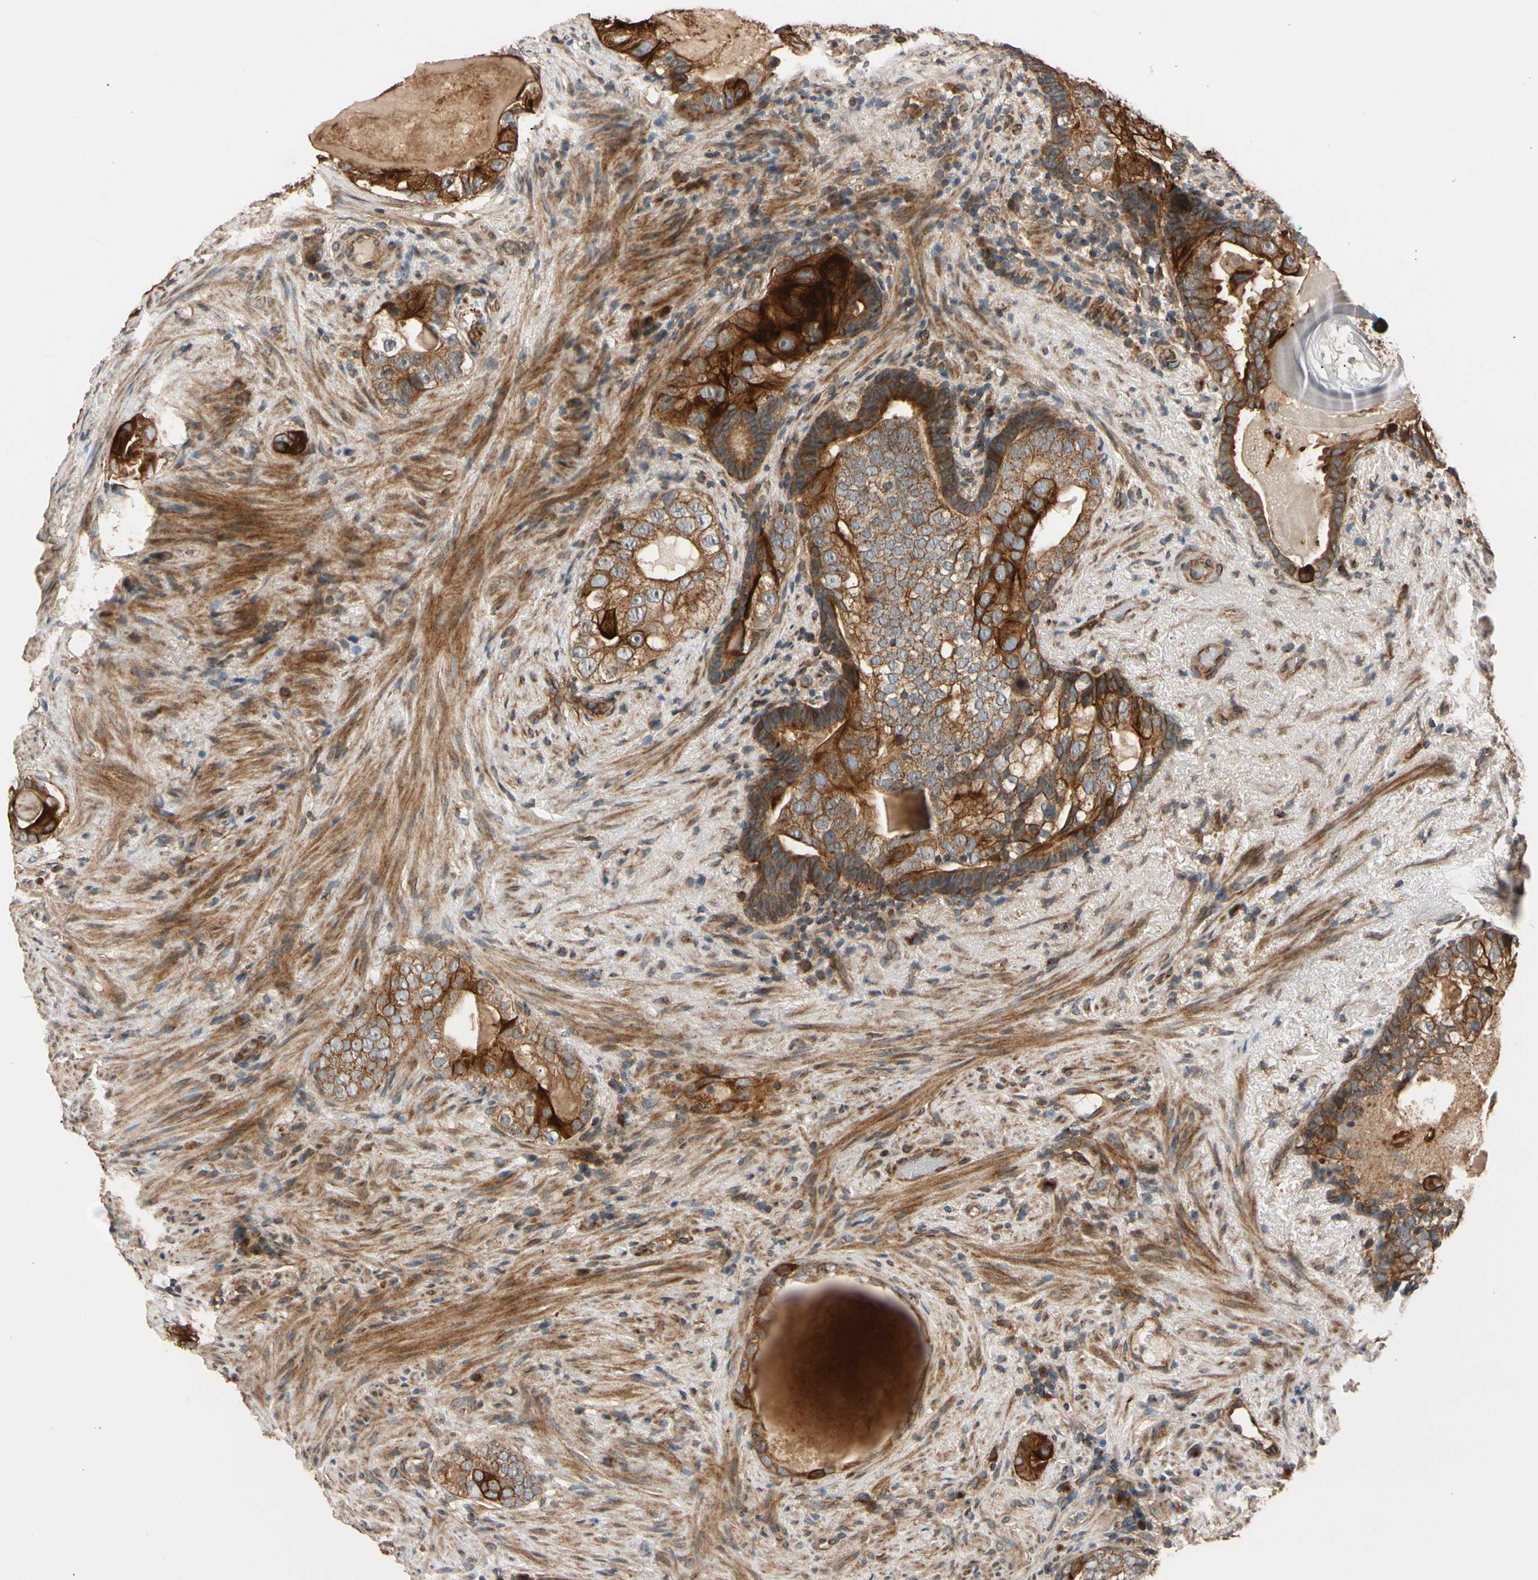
{"staining": {"intensity": "strong", "quantity": ">75%", "location": "cytoplasmic/membranous"}, "tissue": "prostate cancer", "cell_type": "Tumor cells", "image_type": "cancer", "snomed": [{"axis": "morphology", "description": "Adenocarcinoma, High grade"}, {"axis": "topography", "description": "Prostate"}], "caption": "Immunohistochemistry micrograph of human high-grade adenocarcinoma (prostate) stained for a protein (brown), which shows high levels of strong cytoplasmic/membranous positivity in approximately >75% of tumor cells.", "gene": "MGRN1", "patient": {"sex": "male", "age": 66}}